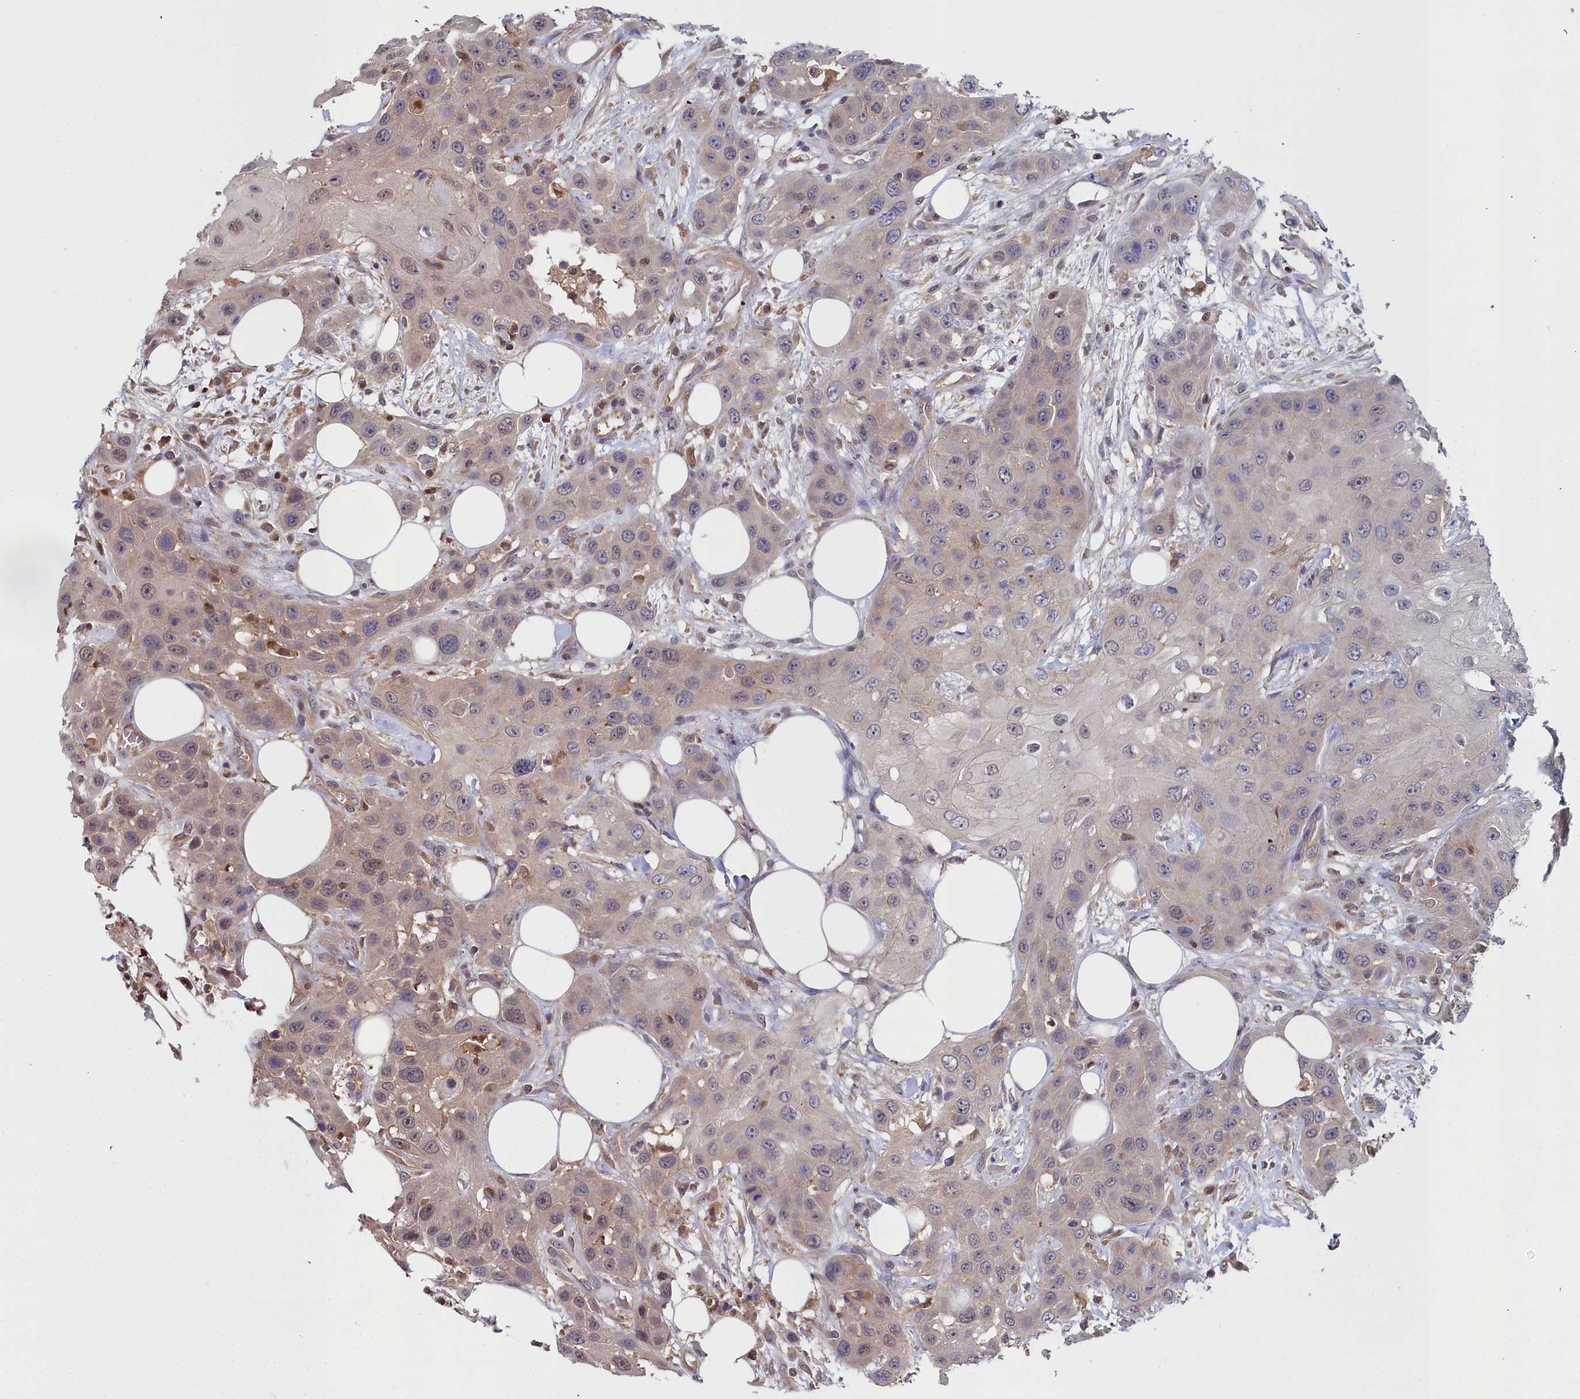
{"staining": {"intensity": "weak", "quantity": "25%-75%", "location": "cytoplasmic/membranous,nuclear"}, "tissue": "head and neck cancer", "cell_type": "Tumor cells", "image_type": "cancer", "snomed": [{"axis": "morphology", "description": "Squamous cell carcinoma, NOS"}, {"axis": "topography", "description": "Head-Neck"}], "caption": "This histopathology image reveals immunohistochemistry (IHC) staining of squamous cell carcinoma (head and neck), with low weak cytoplasmic/membranous and nuclear expression in about 25%-75% of tumor cells.", "gene": "GFRA2", "patient": {"sex": "male", "age": 81}}